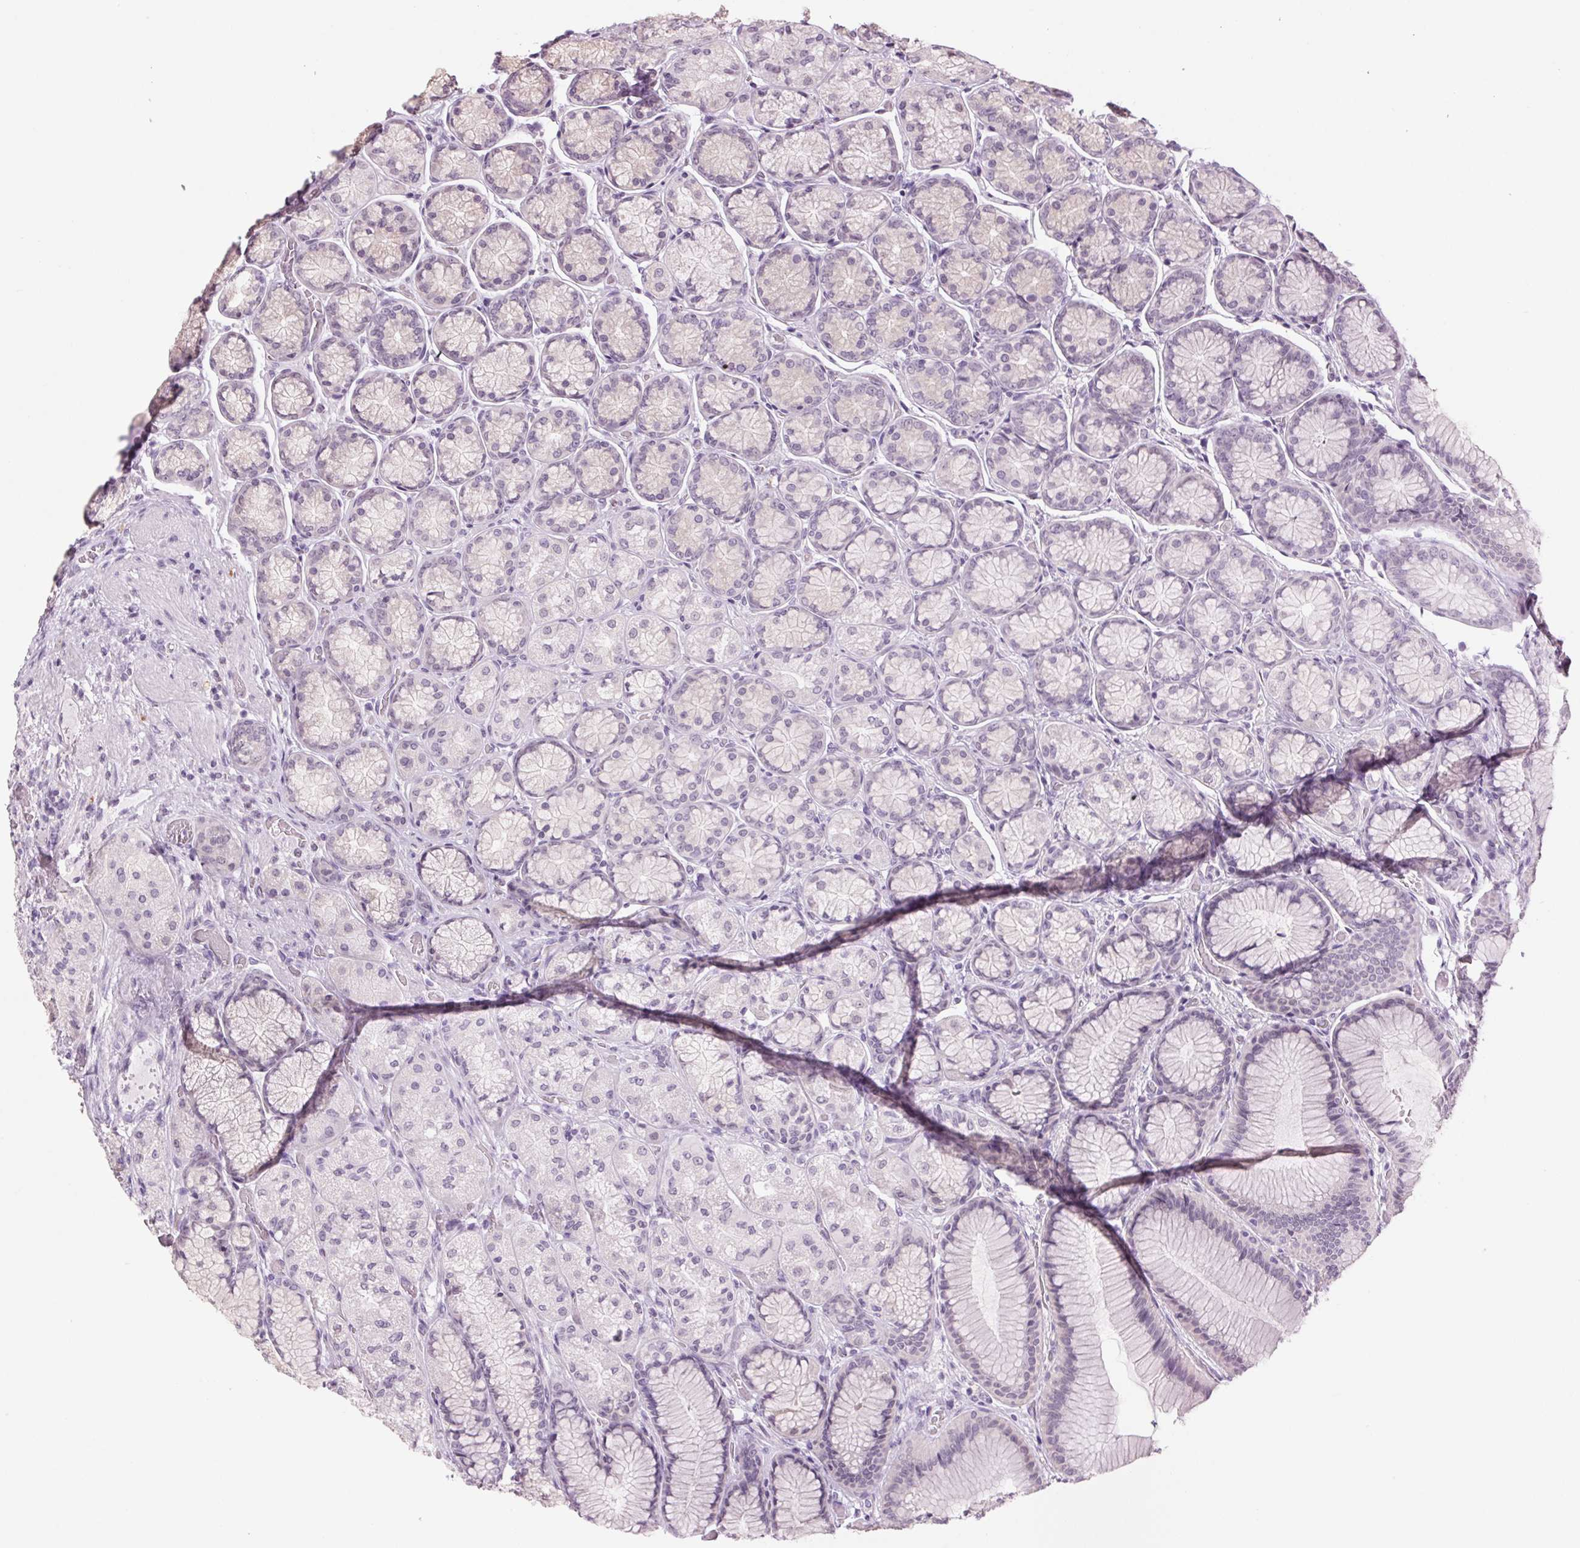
{"staining": {"intensity": "negative", "quantity": "none", "location": "none"}, "tissue": "stomach", "cell_type": "Glandular cells", "image_type": "normal", "snomed": [{"axis": "morphology", "description": "Normal tissue, NOS"}, {"axis": "morphology", "description": "Adenocarcinoma, NOS"}, {"axis": "morphology", "description": "Adenocarcinoma, High grade"}, {"axis": "topography", "description": "Stomach, upper"}, {"axis": "topography", "description": "Stomach"}], "caption": "This is a histopathology image of immunohistochemistry (IHC) staining of benign stomach, which shows no positivity in glandular cells.", "gene": "MPO", "patient": {"sex": "female", "age": 65}}